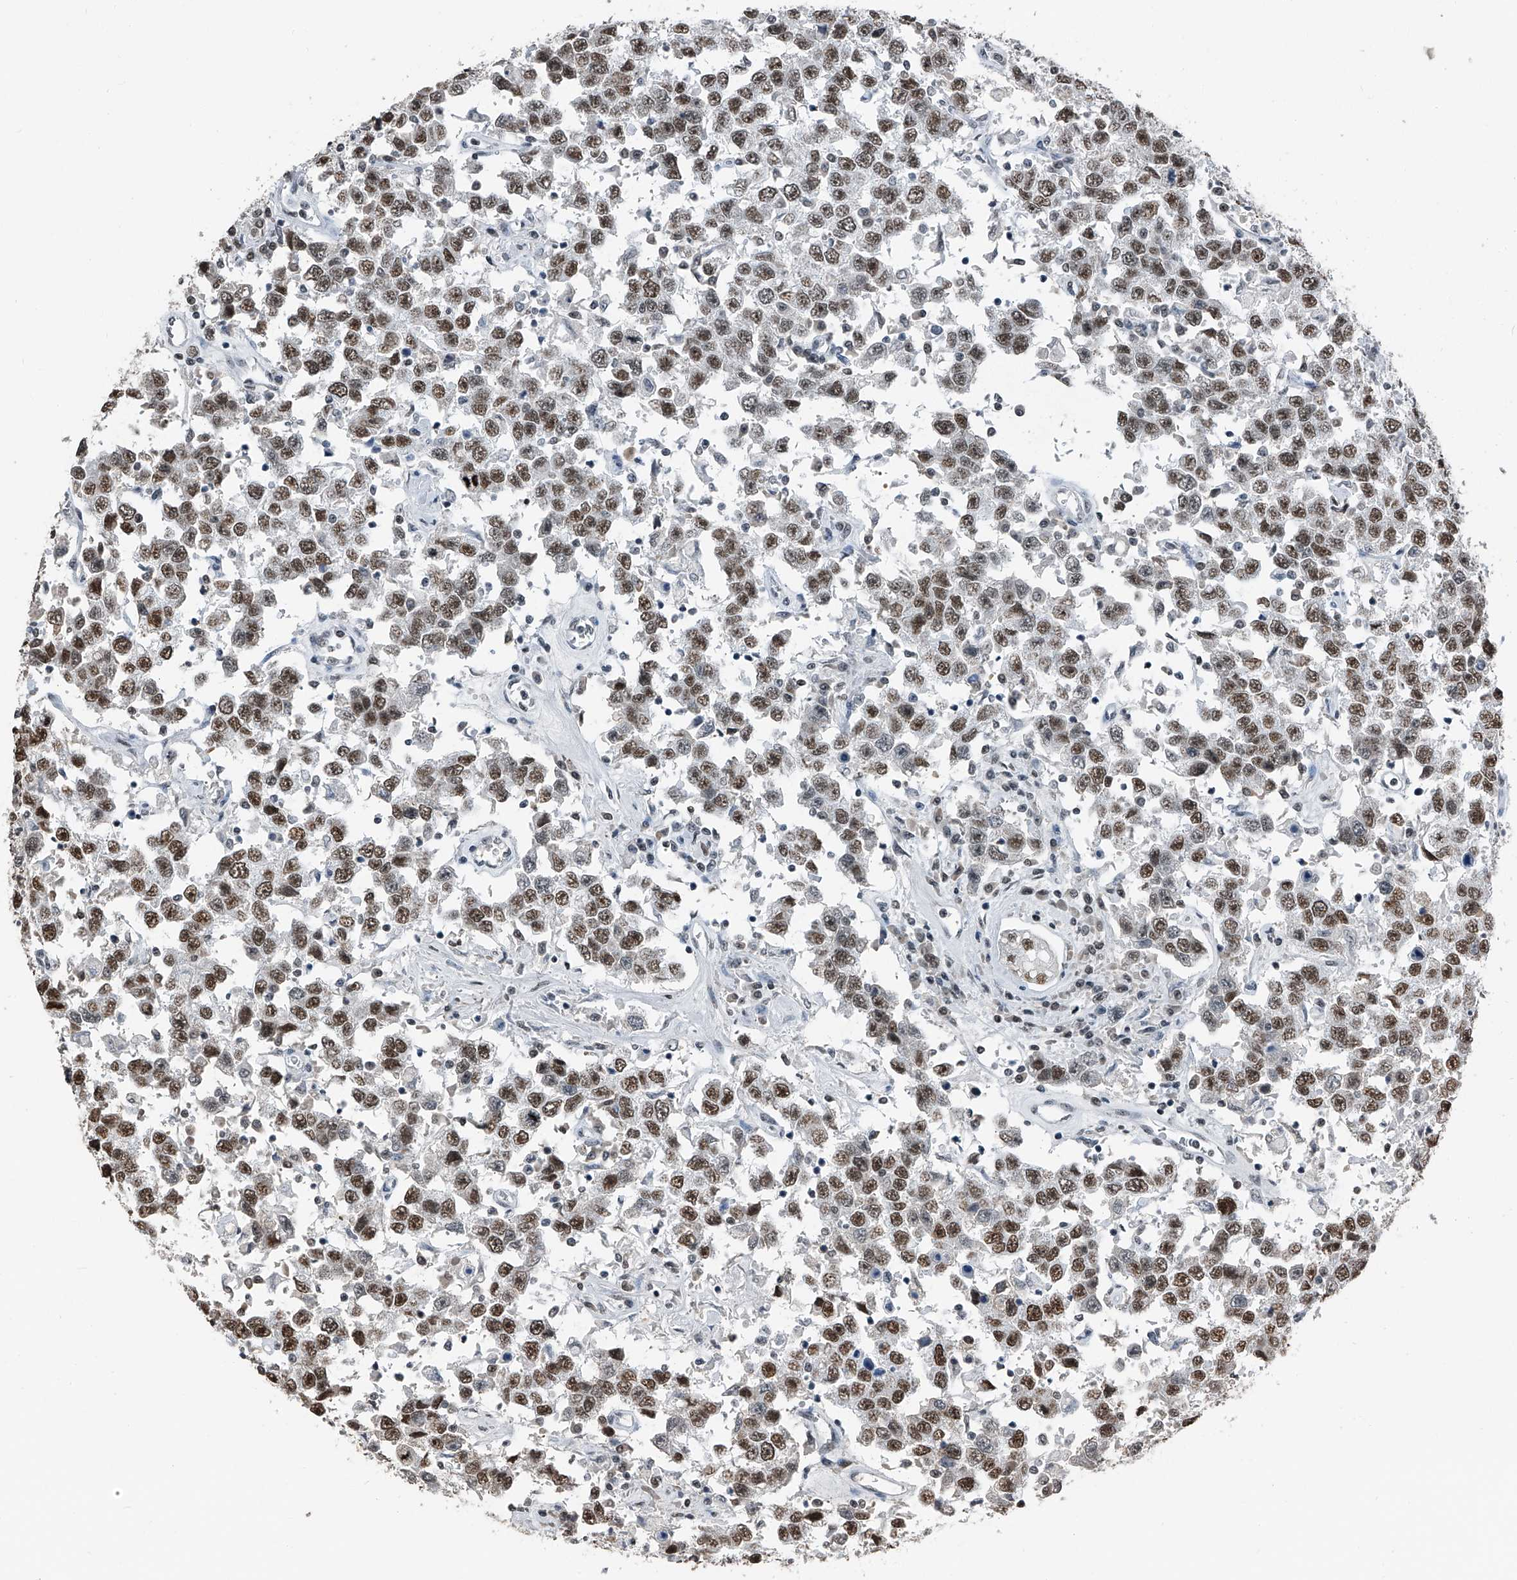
{"staining": {"intensity": "moderate", "quantity": ">75%", "location": "nuclear"}, "tissue": "testis cancer", "cell_type": "Tumor cells", "image_type": "cancer", "snomed": [{"axis": "morphology", "description": "Seminoma, NOS"}, {"axis": "topography", "description": "Testis"}], "caption": "The immunohistochemical stain highlights moderate nuclear positivity in tumor cells of seminoma (testis) tissue. The protein of interest is shown in brown color, while the nuclei are stained blue.", "gene": "TCOF1", "patient": {"sex": "male", "age": 41}}